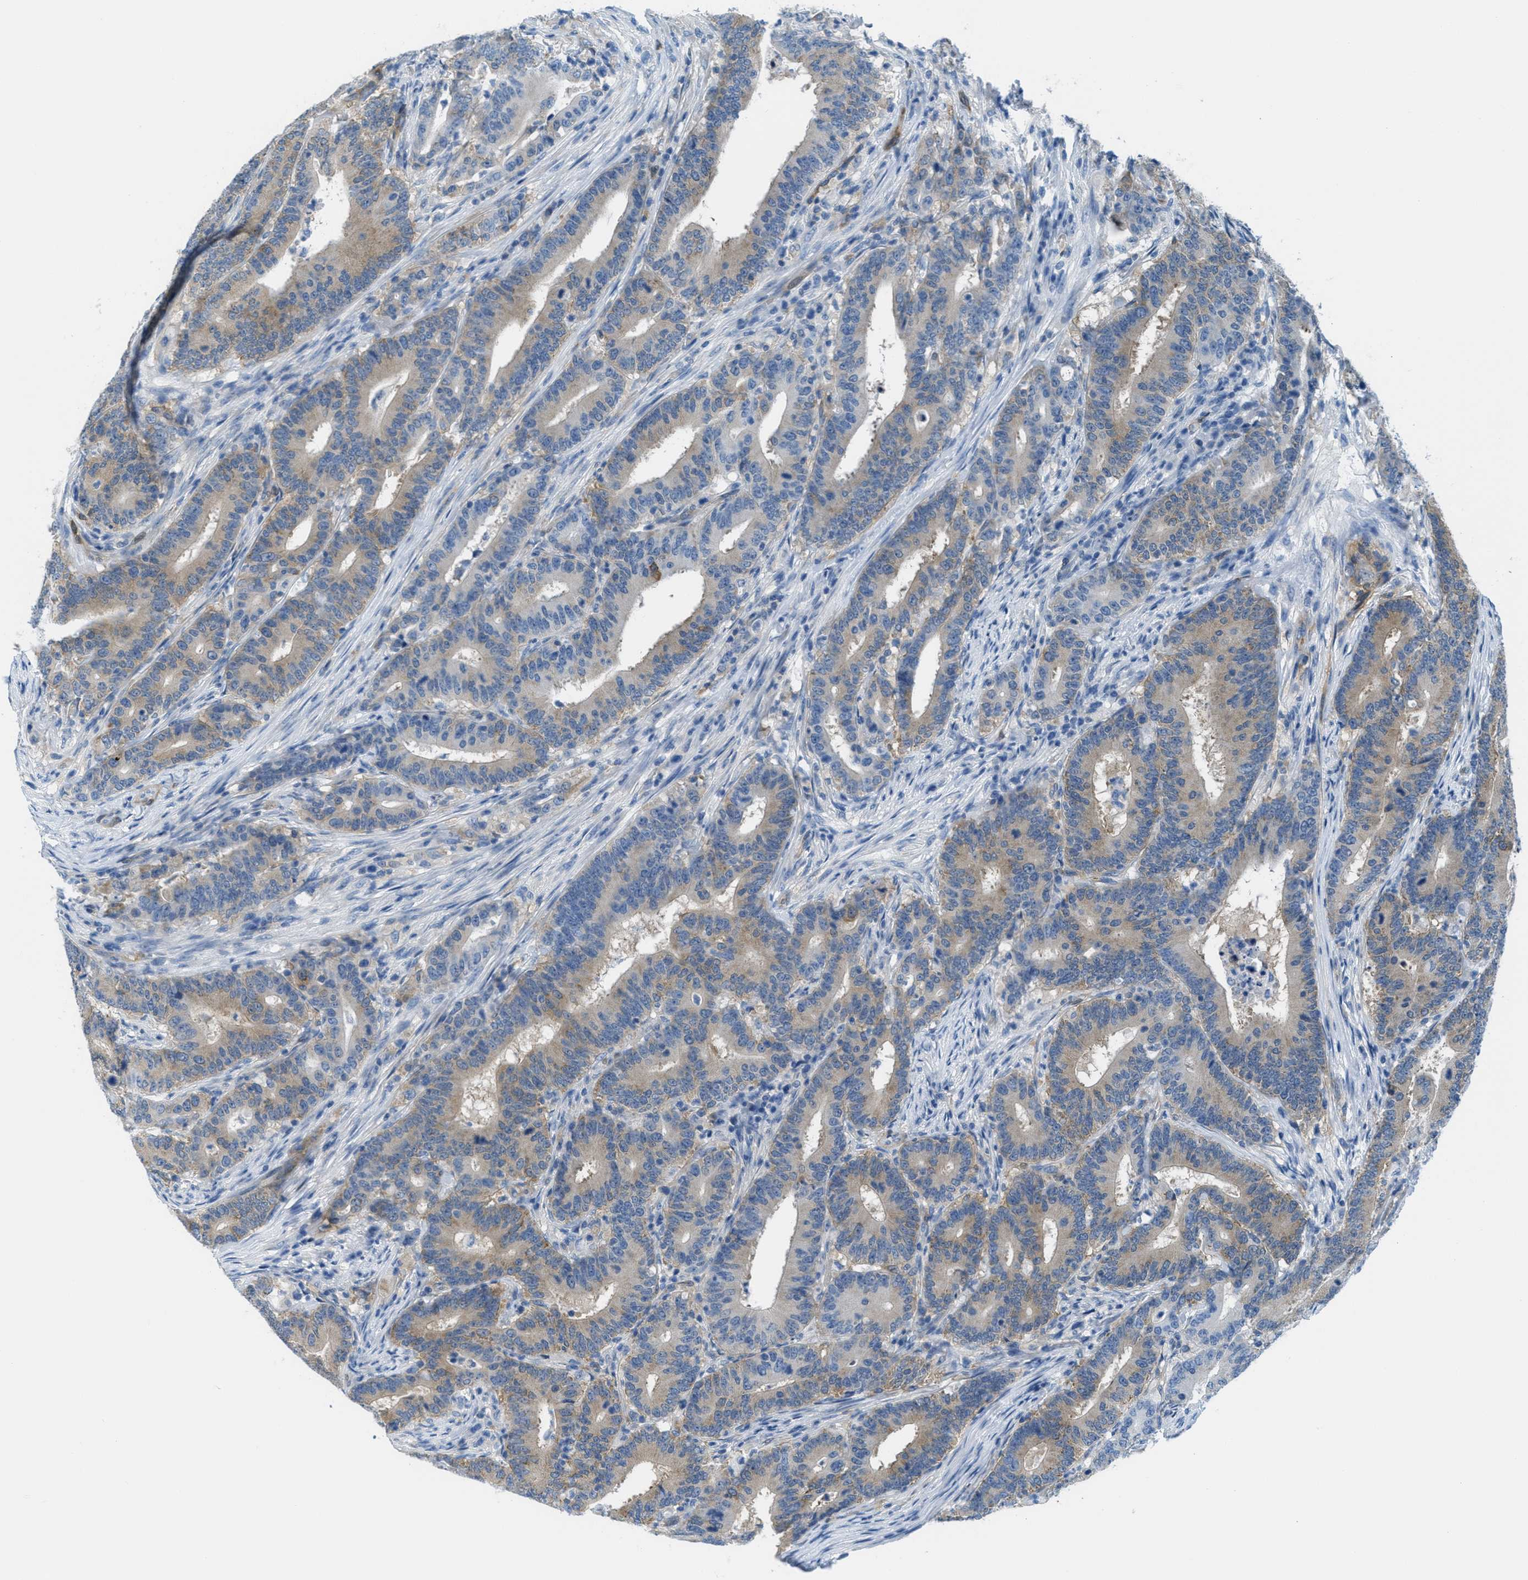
{"staining": {"intensity": "weak", "quantity": "25%-75%", "location": "cytoplasmic/membranous"}, "tissue": "colorectal cancer", "cell_type": "Tumor cells", "image_type": "cancer", "snomed": [{"axis": "morphology", "description": "Adenocarcinoma, NOS"}, {"axis": "topography", "description": "Colon"}], "caption": "Brown immunohistochemical staining in human adenocarcinoma (colorectal) demonstrates weak cytoplasmic/membranous positivity in about 25%-75% of tumor cells.", "gene": "MAPRE2", "patient": {"sex": "female", "age": 66}}